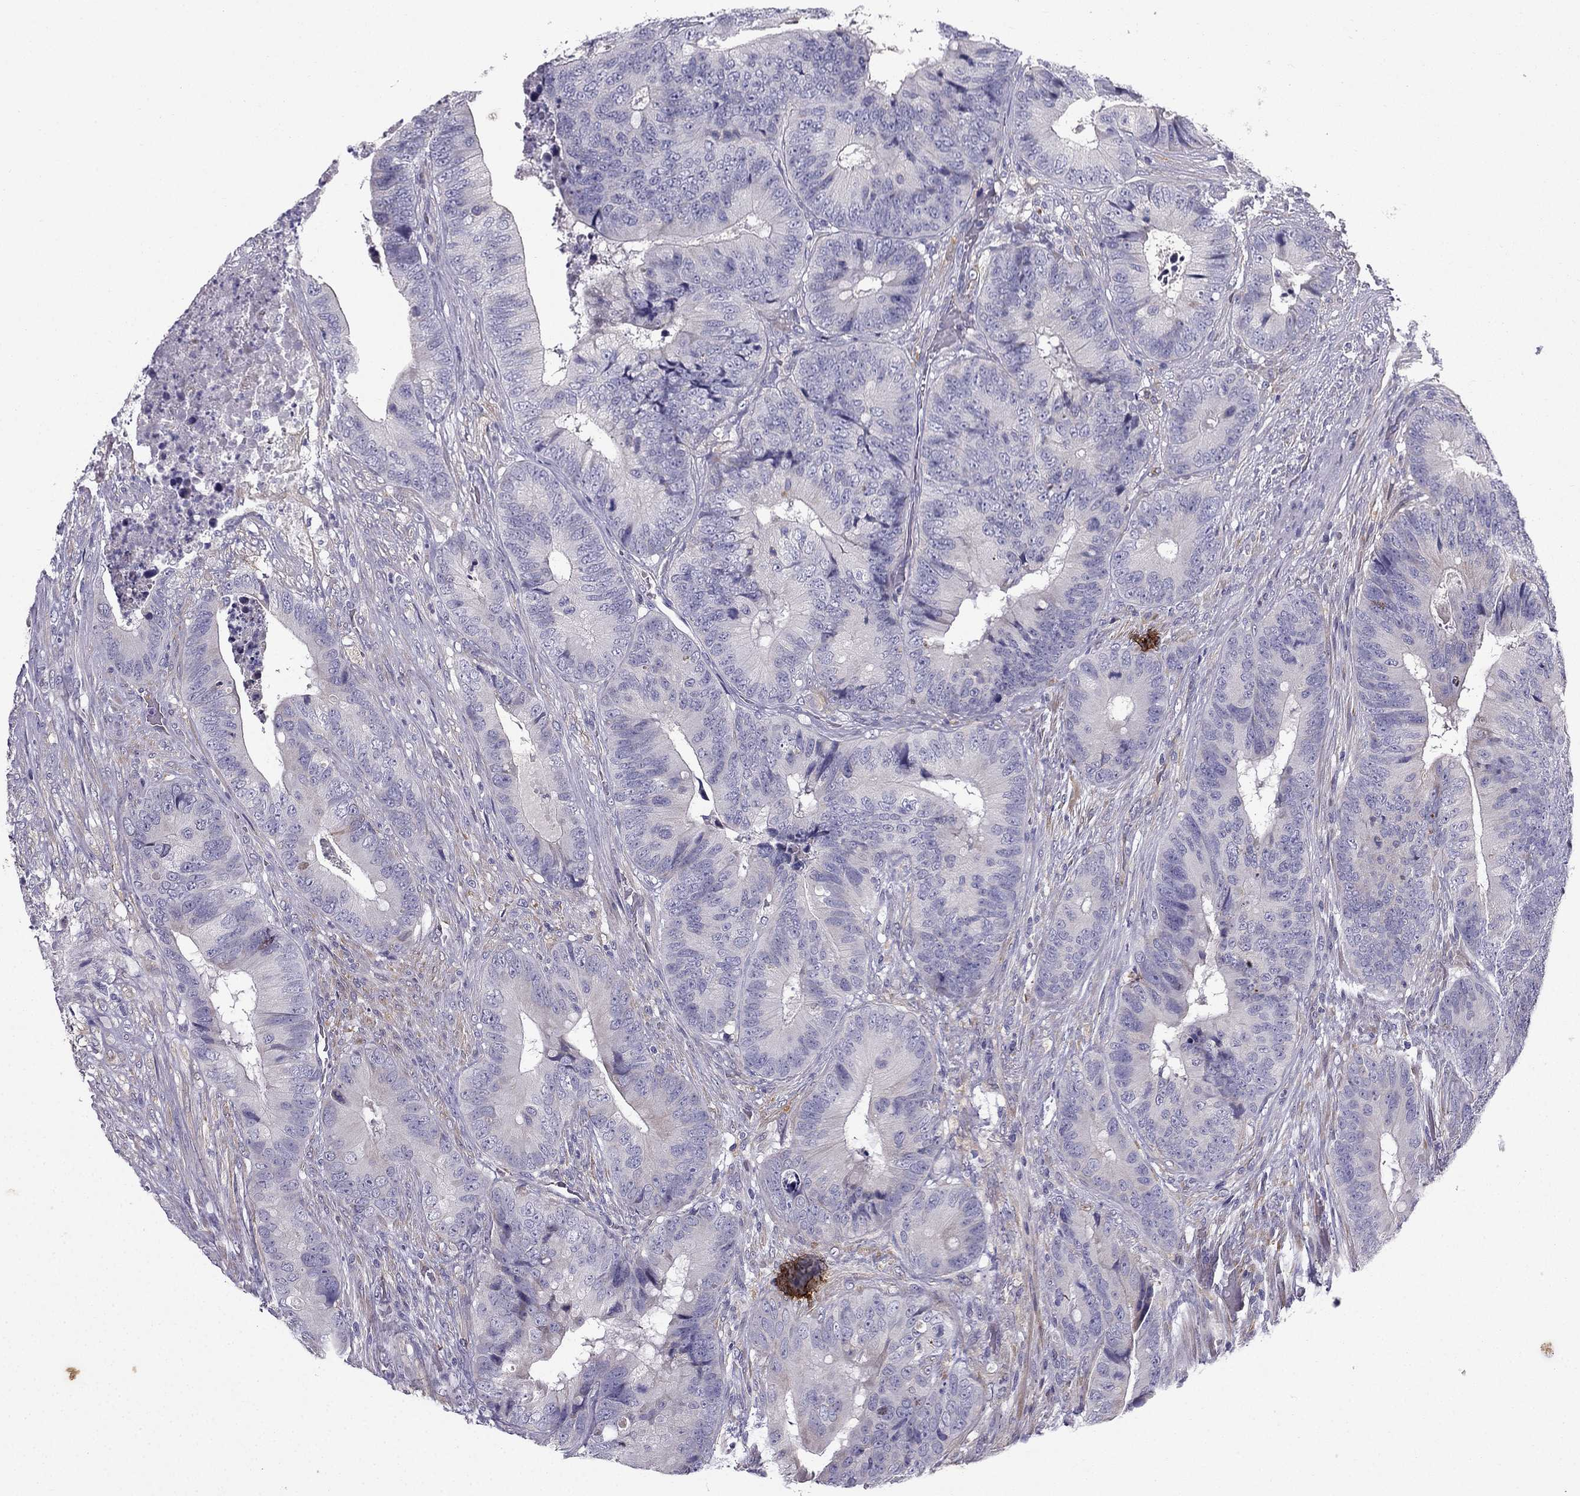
{"staining": {"intensity": "negative", "quantity": "none", "location": "none"}, "tissue": "colorectal cancer", "cell_type": "Tumor cells", "image_type": "cancer", "snomed": [{"axis": "morphology", "description": "Adenocarcinoma, NOS"}, {"axis": "topography", "description": "Colon"}], "caption": "This is an immunohistochemistry (IHC) histopathology image of colorectal cancer (adenocarcinoma). There is no expression in tumor cells.", "gene": "SYT5", "patient": {"sex": "male", "age": 84}}